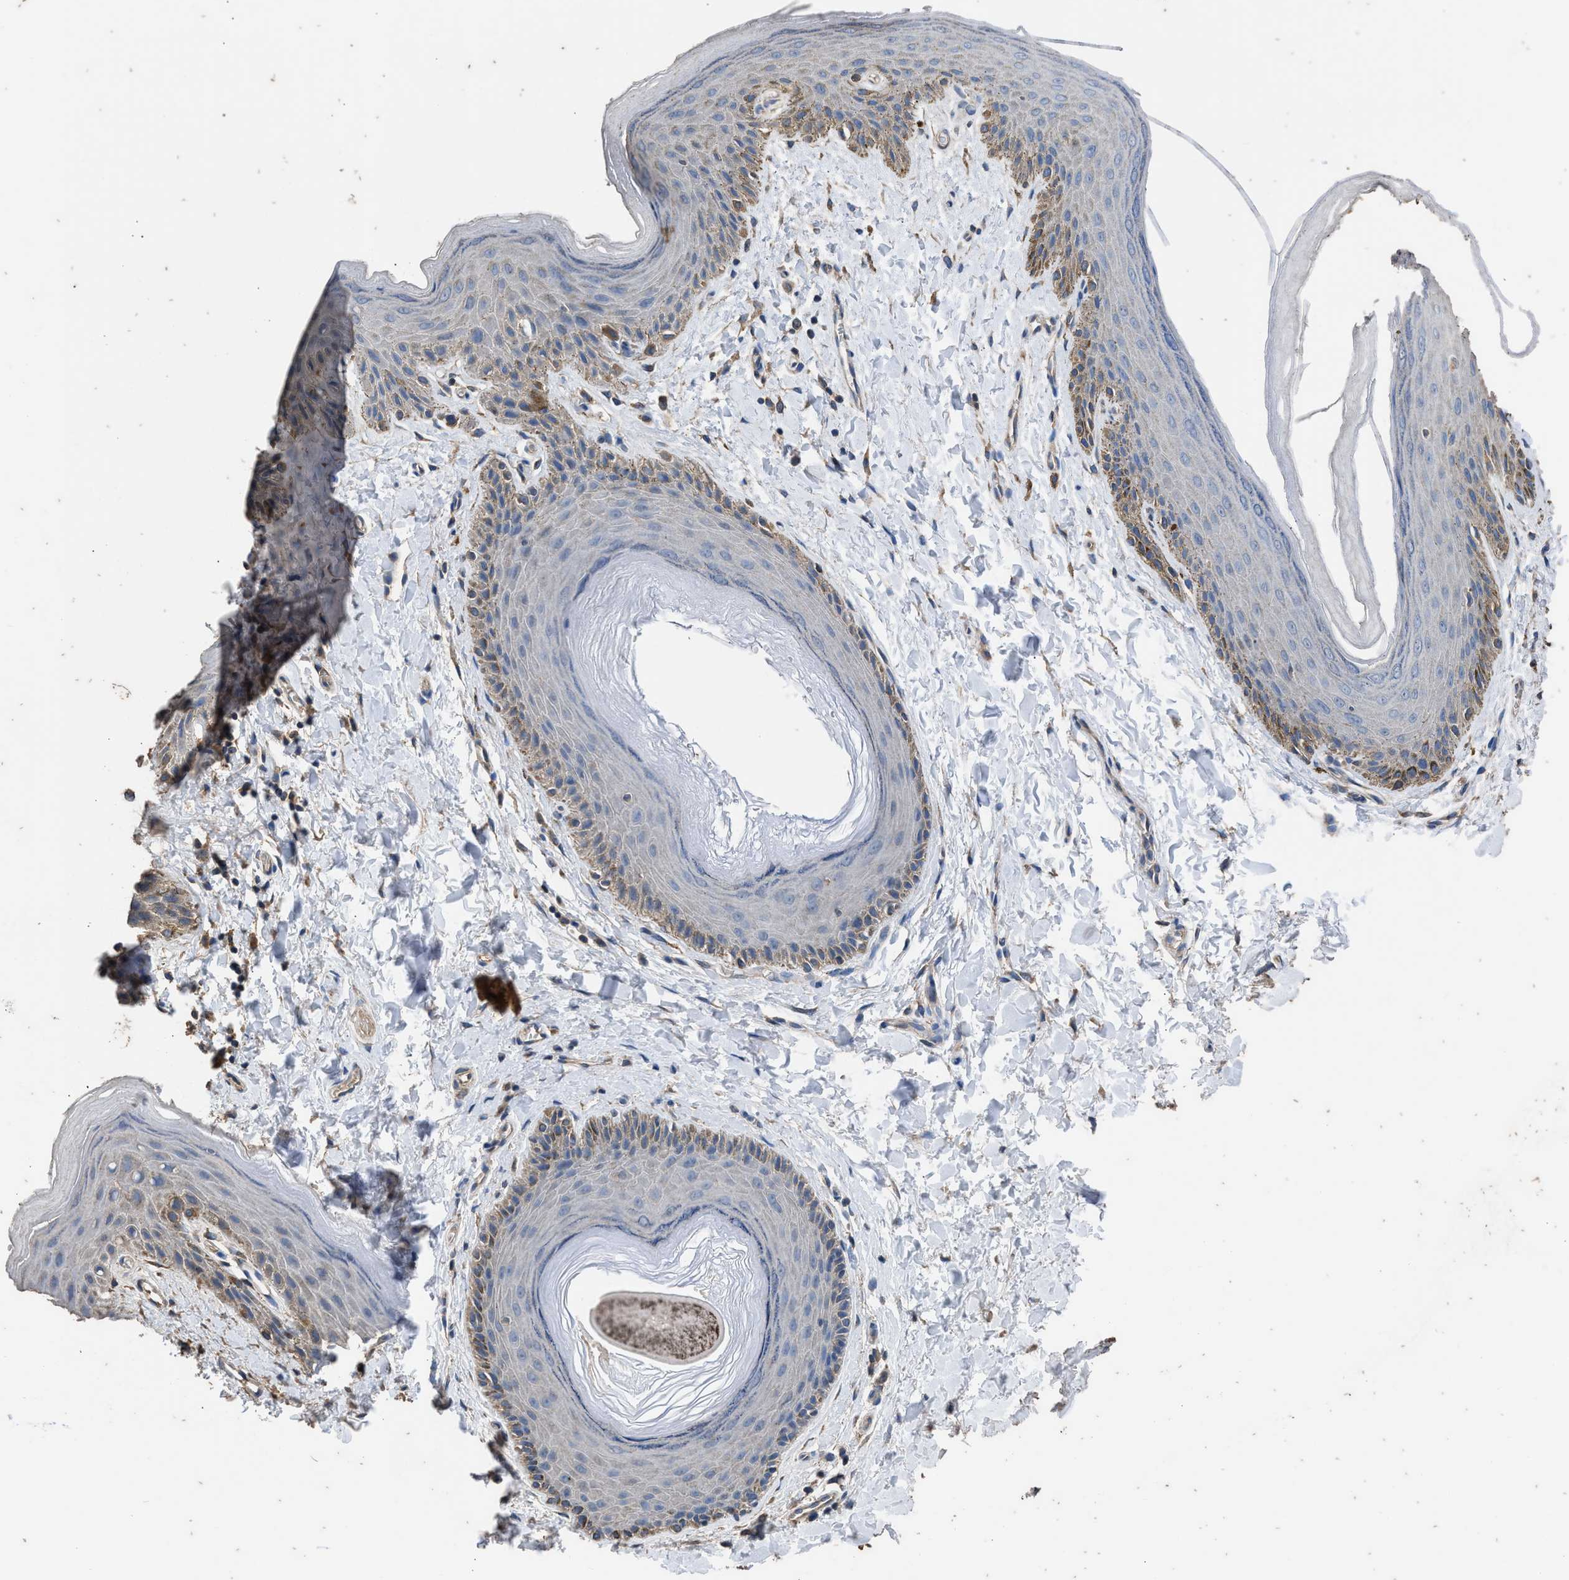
{"staining": {"intensity": "weak", "quantity": "<25%", "location": "cytoplasmic/membranous"}, "tissue": "skin", "cell_type": "Epidermal cells", "image_type": "normal", "snomed": [{"axis": "morphology", "description": "Normal tissue, NOS"}, {"axis": "topography", "description": "Anal"}], "caption": "Histopathology image shows no significant protein positivity in epidermal cells of unremarkable skin. (IHC, brightfield microscopy, high magnification).", "gene": "ITSN1", "patient": {"sex": "male", "age": 44}}